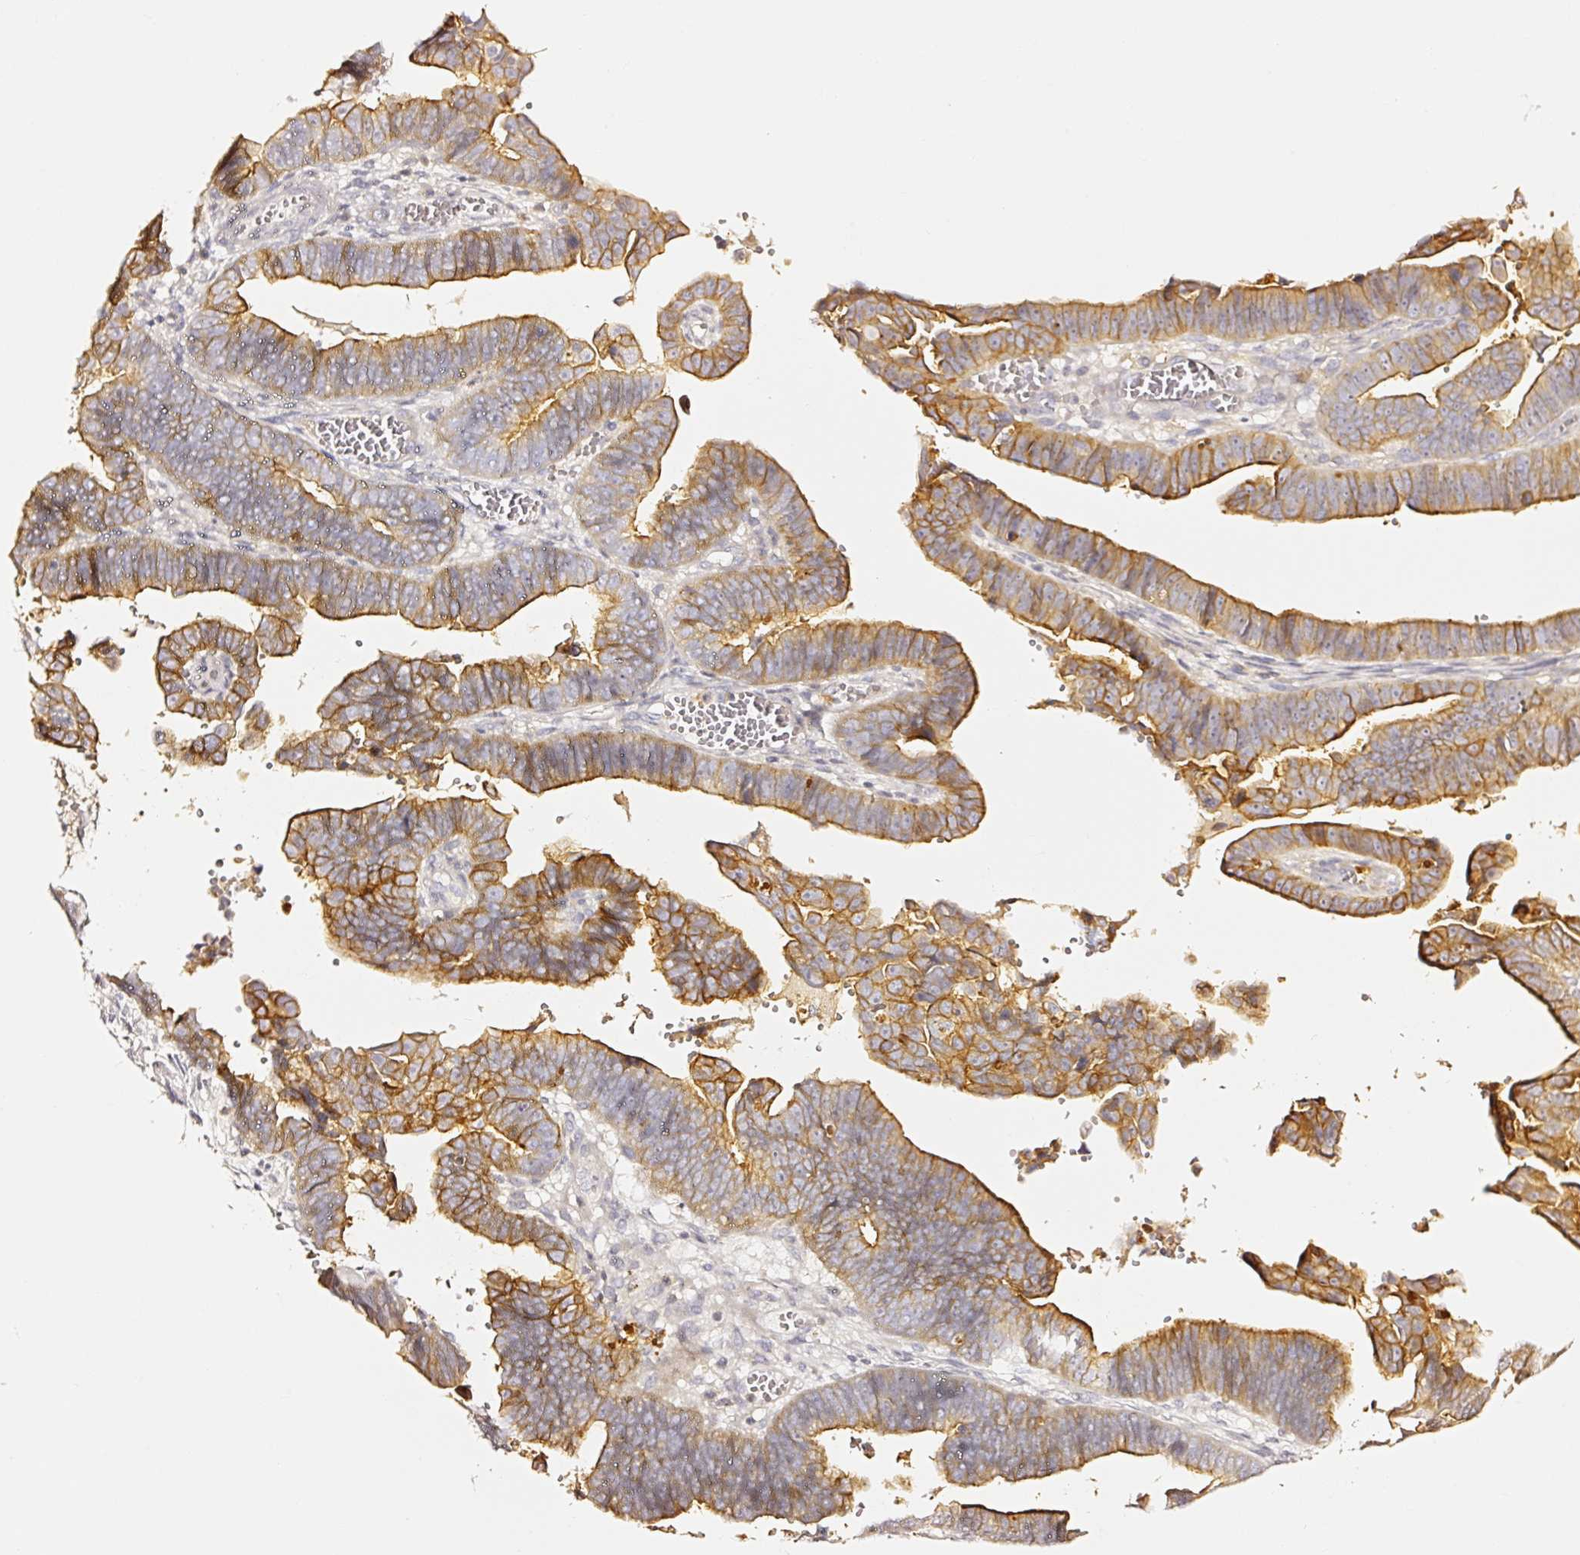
{"staining": {"intensity": "strong", "quantity": "25%-75%", "location": "cytoplasmic/membranous"}, "tissue": "endometrial cancer", "cell_type": "Tumor cells", "image_type": "cancer", "snomed": [{"axis": "morphology", "description": "Adenocarcinoma, NOS"}, {"axis": "topography", "description": "Endometrium"}], "caption": "Endometrial adenocarcinoma tissue demonstrates strong cytoplasmic/membranous positivity in about 25%-75% of tumor cells, visualized by immunohistochemistry. (IHC, brightfield microscopy, high magnification).", "gene": "CD47", "patient": {"sex": "female", "age": 75}}